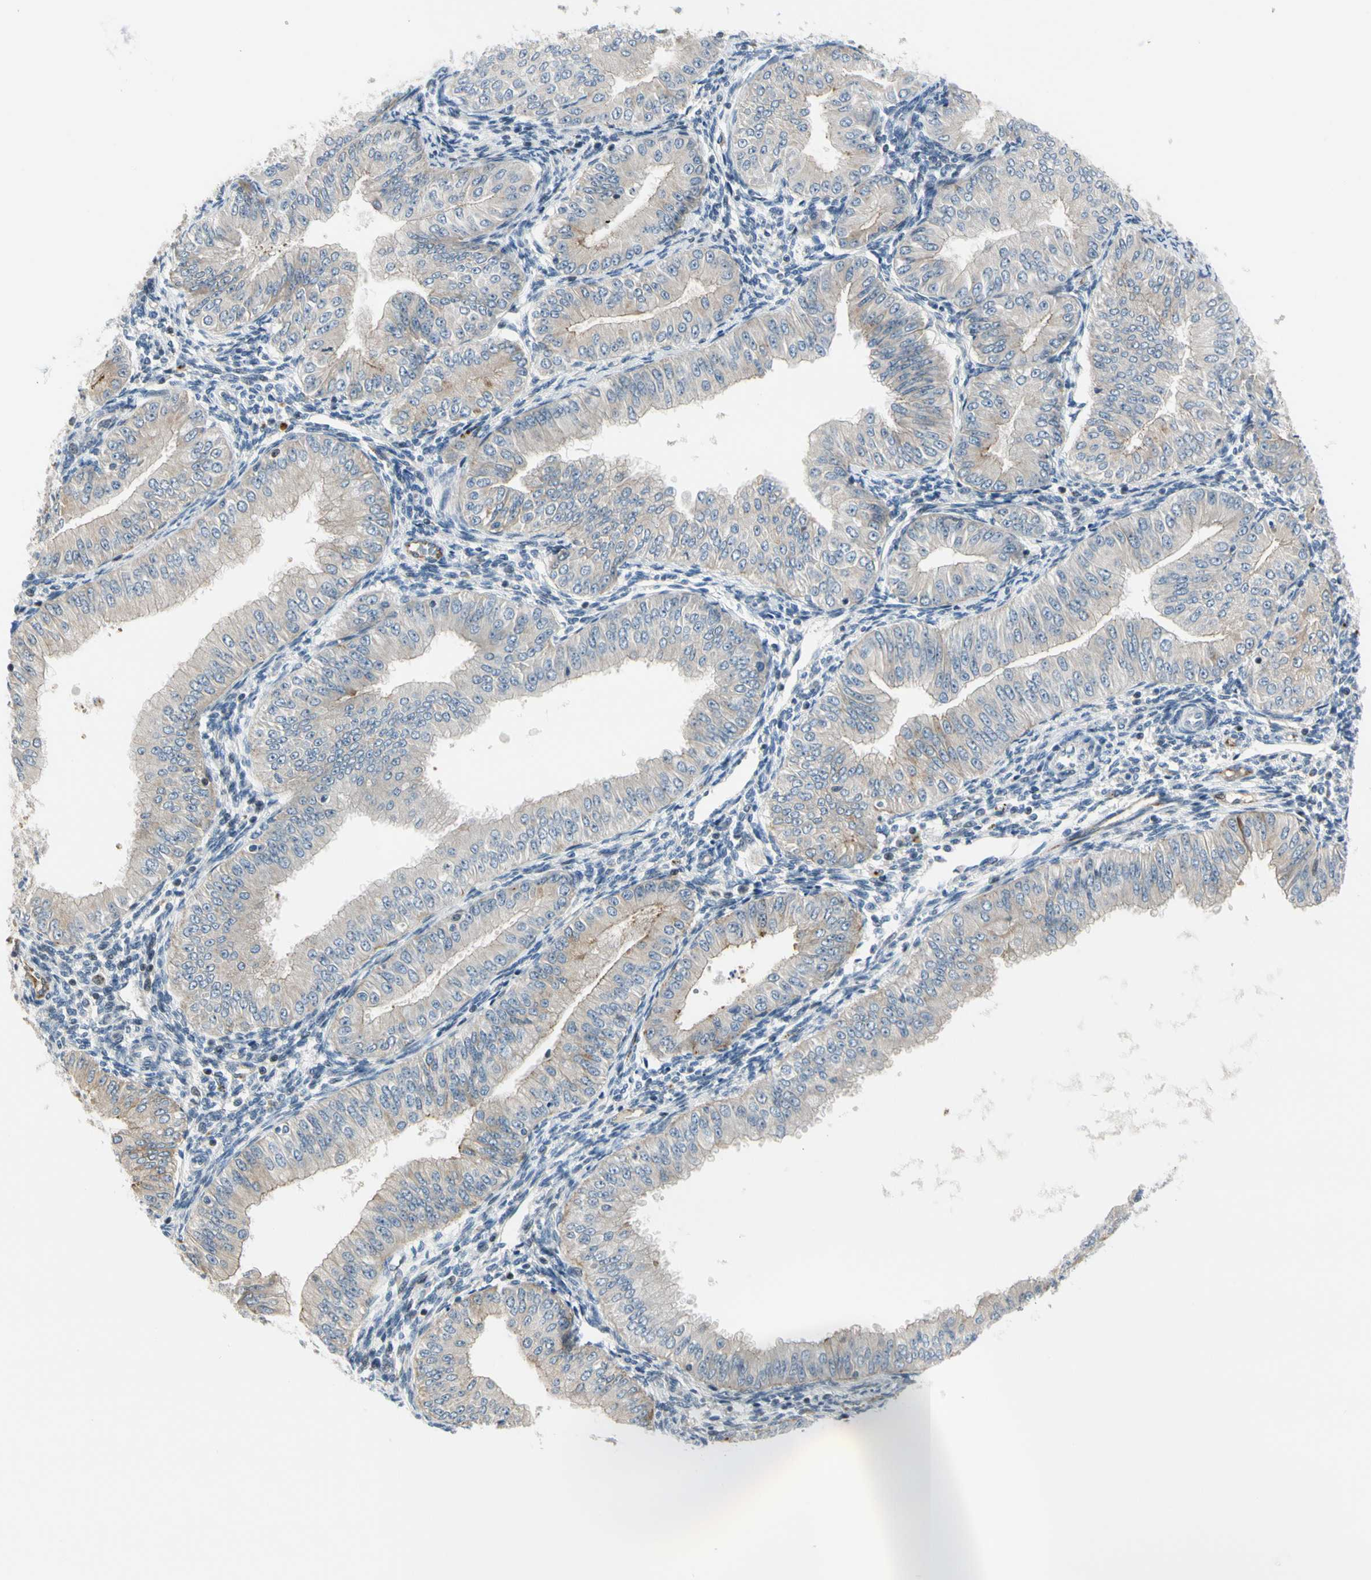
{"staining": {"intensity": "weak", "quantity": "<25%", "location": "cytoplasmic/membranous"}, "tissue": "endometrial cancer", "cell_type": "Tumor cells", "image_type": "cancer", "snomed": [{"axis": "morphology", "description": "Normal tissue, NOS"}, {"axis": "morphology", "description": "Adenocarcinoma, NOS"}, {"axis": "topography", "description": "Endometrium"}], "caption": "This is an immunohistochemistry image of human endometrial adenocarcinoma. There is no expression in tumor cells.", "gene": "NPDC1", "patient": {"sex": "female", "age": 53}}